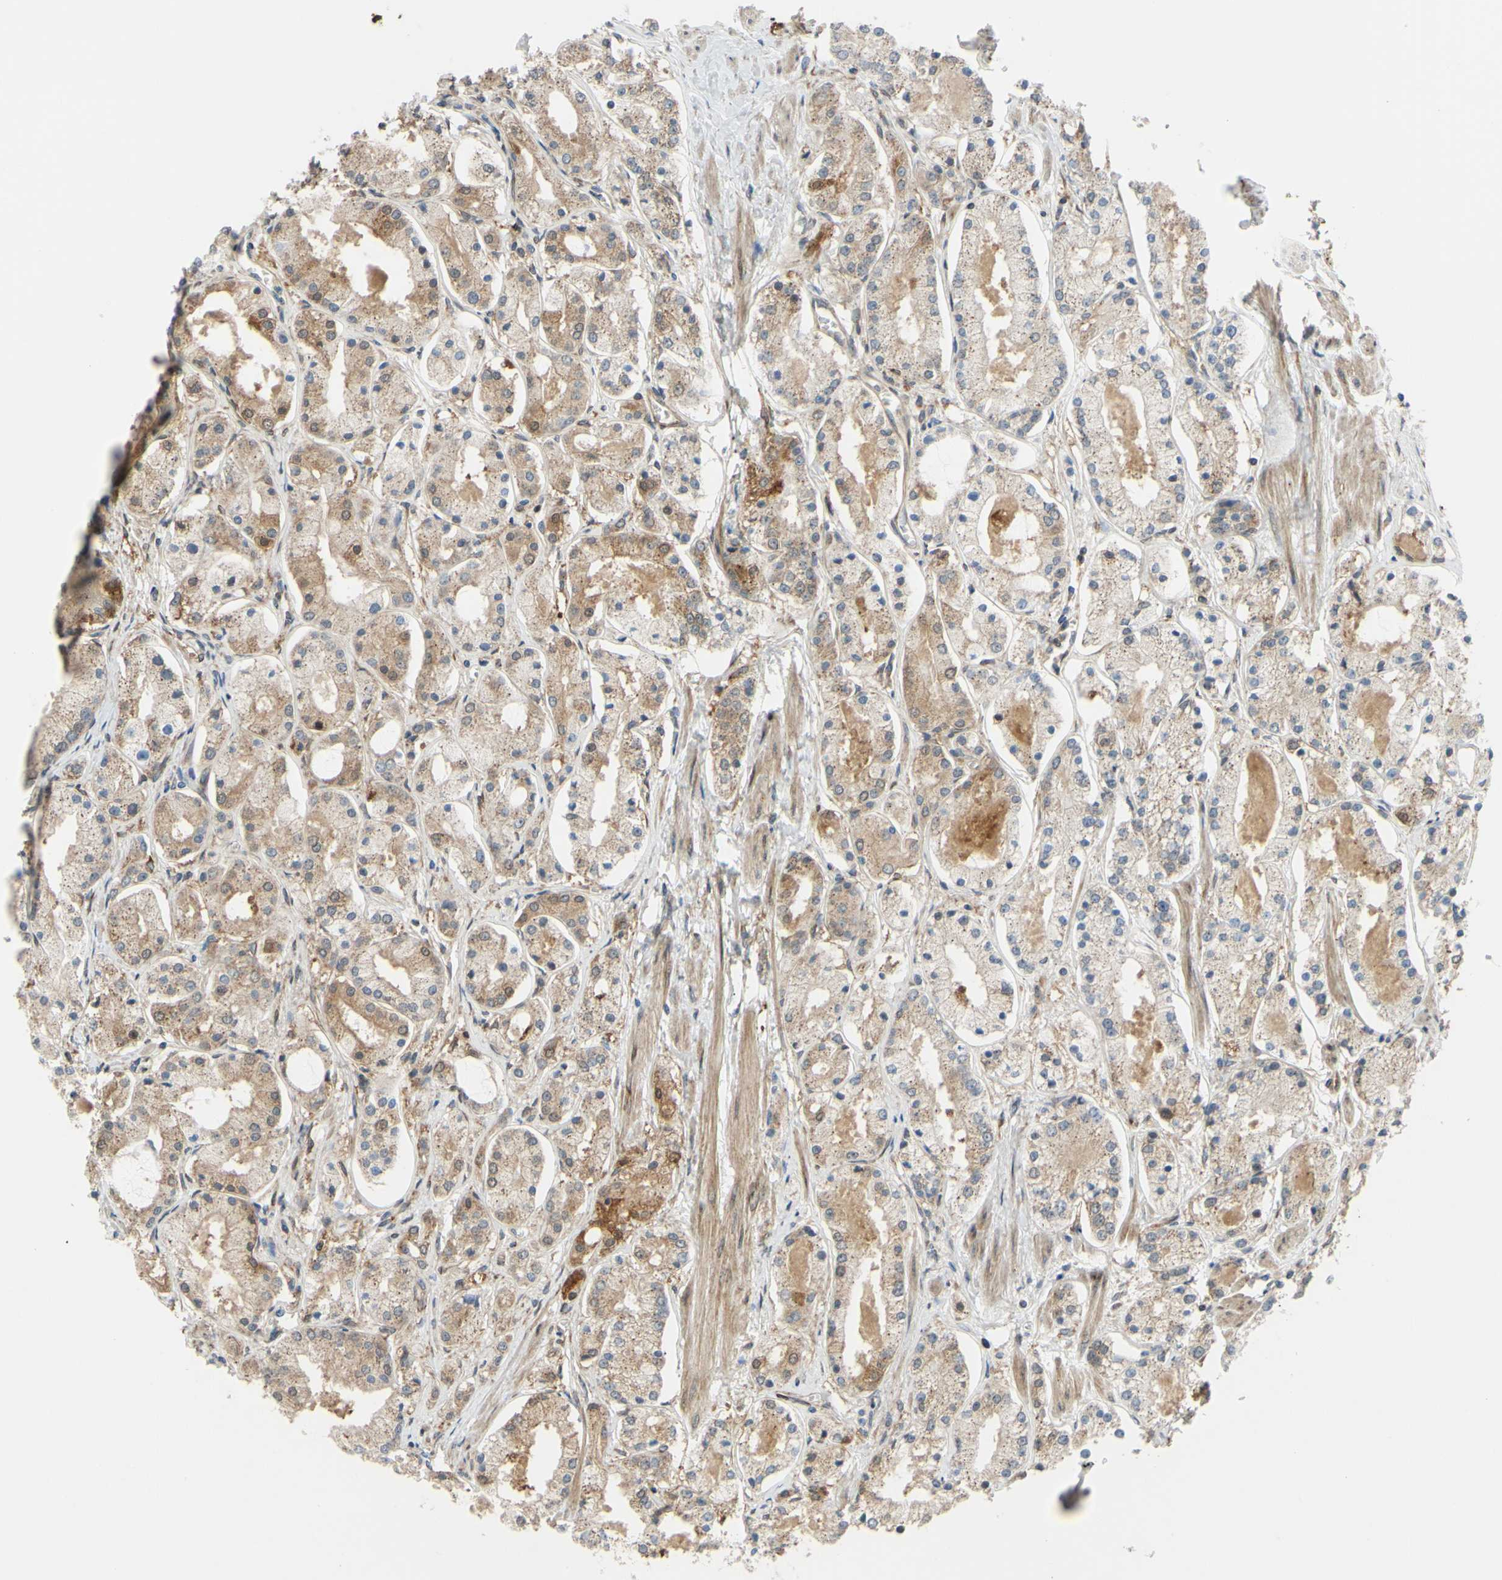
{"staining": {"intensity": "moderate", "quantity": ">75%", "location": "cytoplasmic/membranous"}, "tissue": "prostate cancer", "cell_type": "Tumor cells", "image_type": "cancer", "snomed": [{"axis": "morphology", "description": "Adenocarcinoma, High grade"}, {"axis": "topography", "description": "Prostate"}], "caption": "Immunohistochemistry (IHC) staining of prostate cancer, which demonstrates medium levels of moderate cytoplasmic/membranous positivity in approximately >75% of tumor cells indicating moderate cytoplasmic/membranous protein positivity. The staining was performed using DAB (3,3'-diaminobenzidine) (brown) for protein detection and nuclei were counterstained in hematoxylin (blue).", "gene": "PRAF2", "patient": {"sex": "male", "age": 66}}